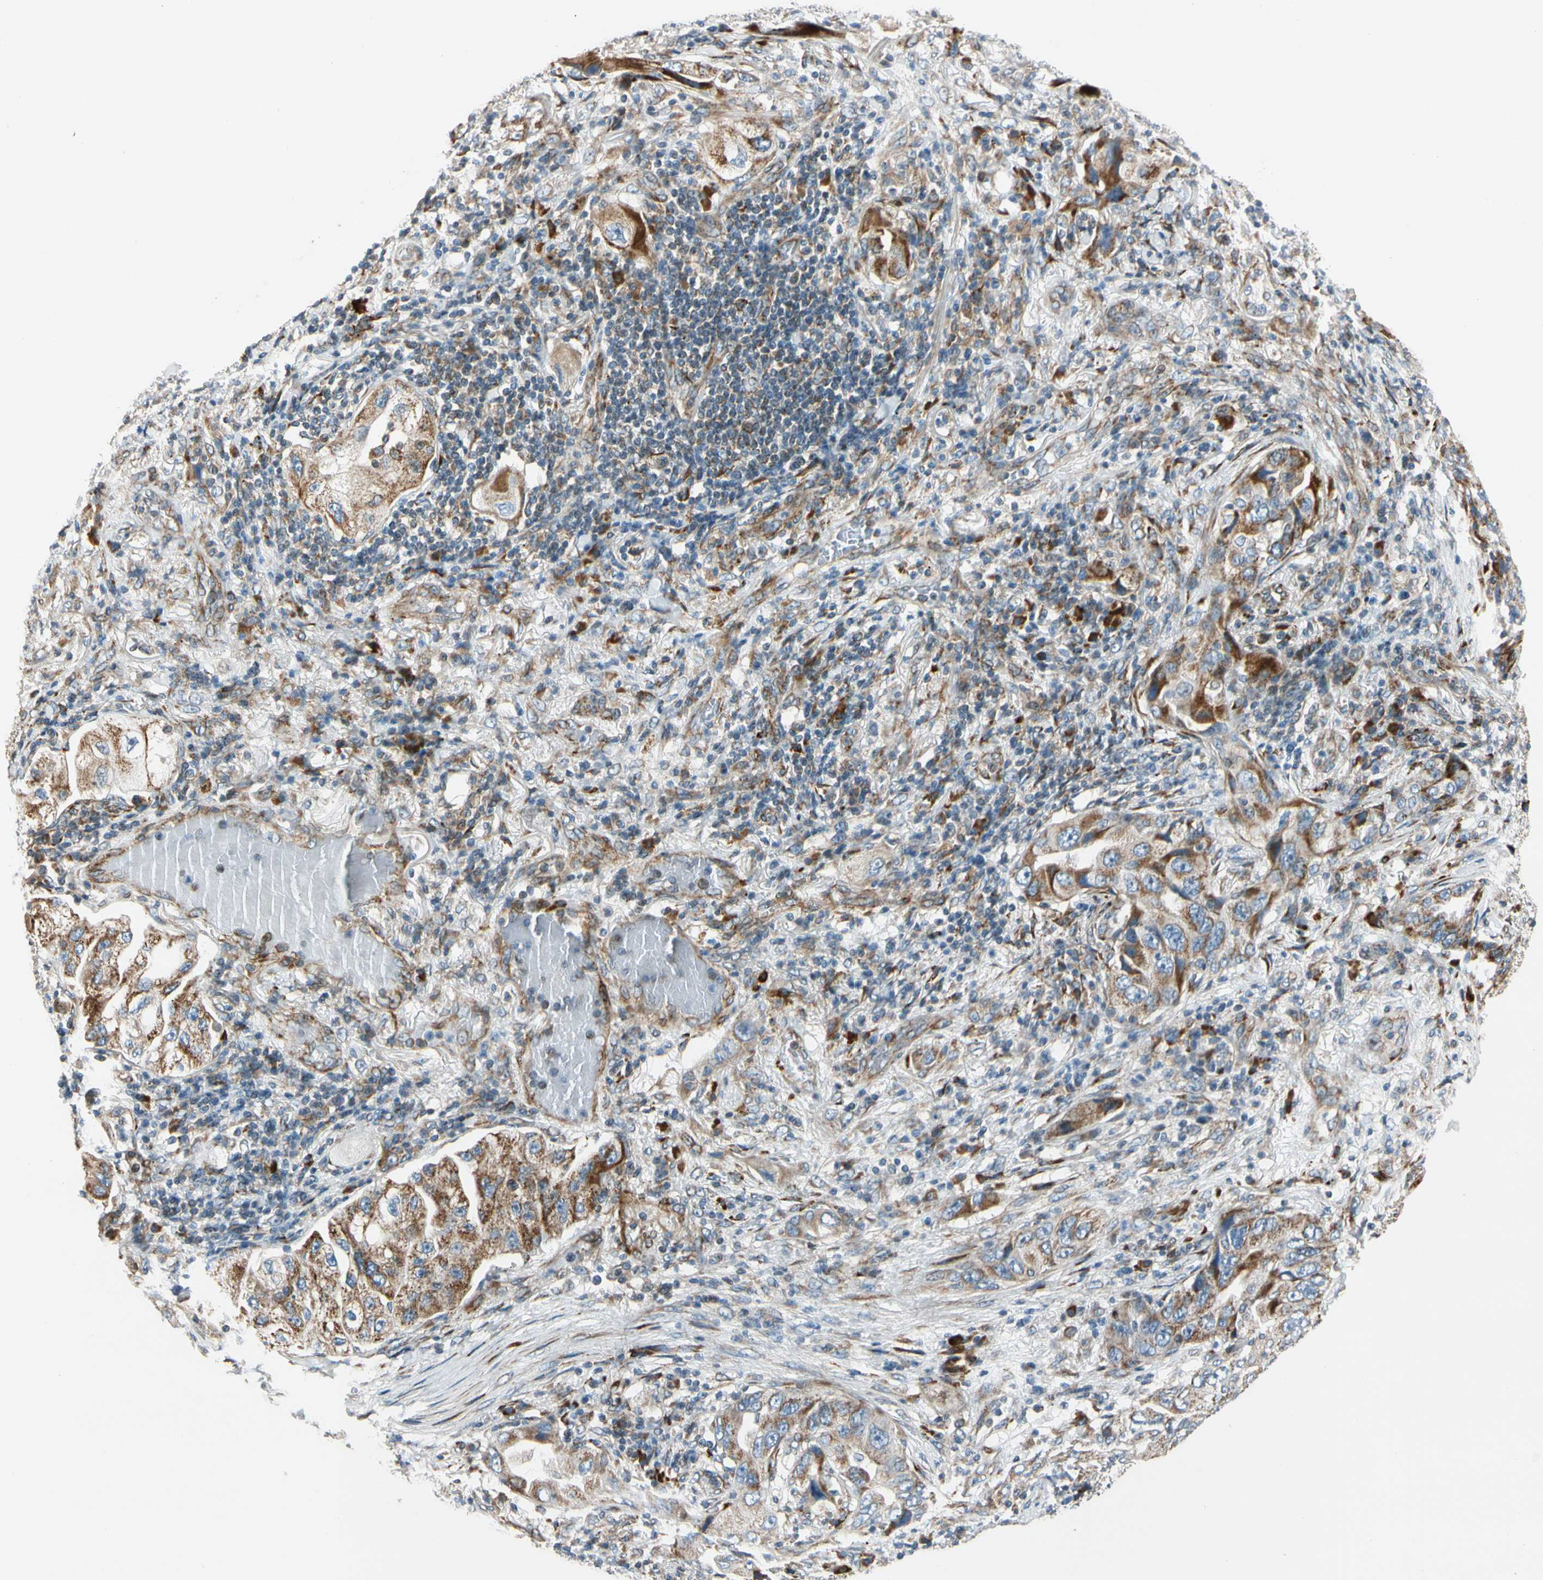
{"staining": {"intensity": "moderate", "quantity": ">75%", "location": "cytoplasmic/membranous"}, "tissue": "lung cancer", "cell_type": "Tumor cells", "image_type": "cancer", "snomed": [{"axis": "morphology", "description": "Adenocarcinoma, NOS"}, {"axis": "topography", "description": "Lung"}], "caption": "Lung adenocarcinoma stained for a protein (brown) reveals moderate cytoplasmic/membranous positive positivity in approximately >75% of tumor cells.", "gene": "MRPL9", "patient": {"sex": "female", "age": 65}}